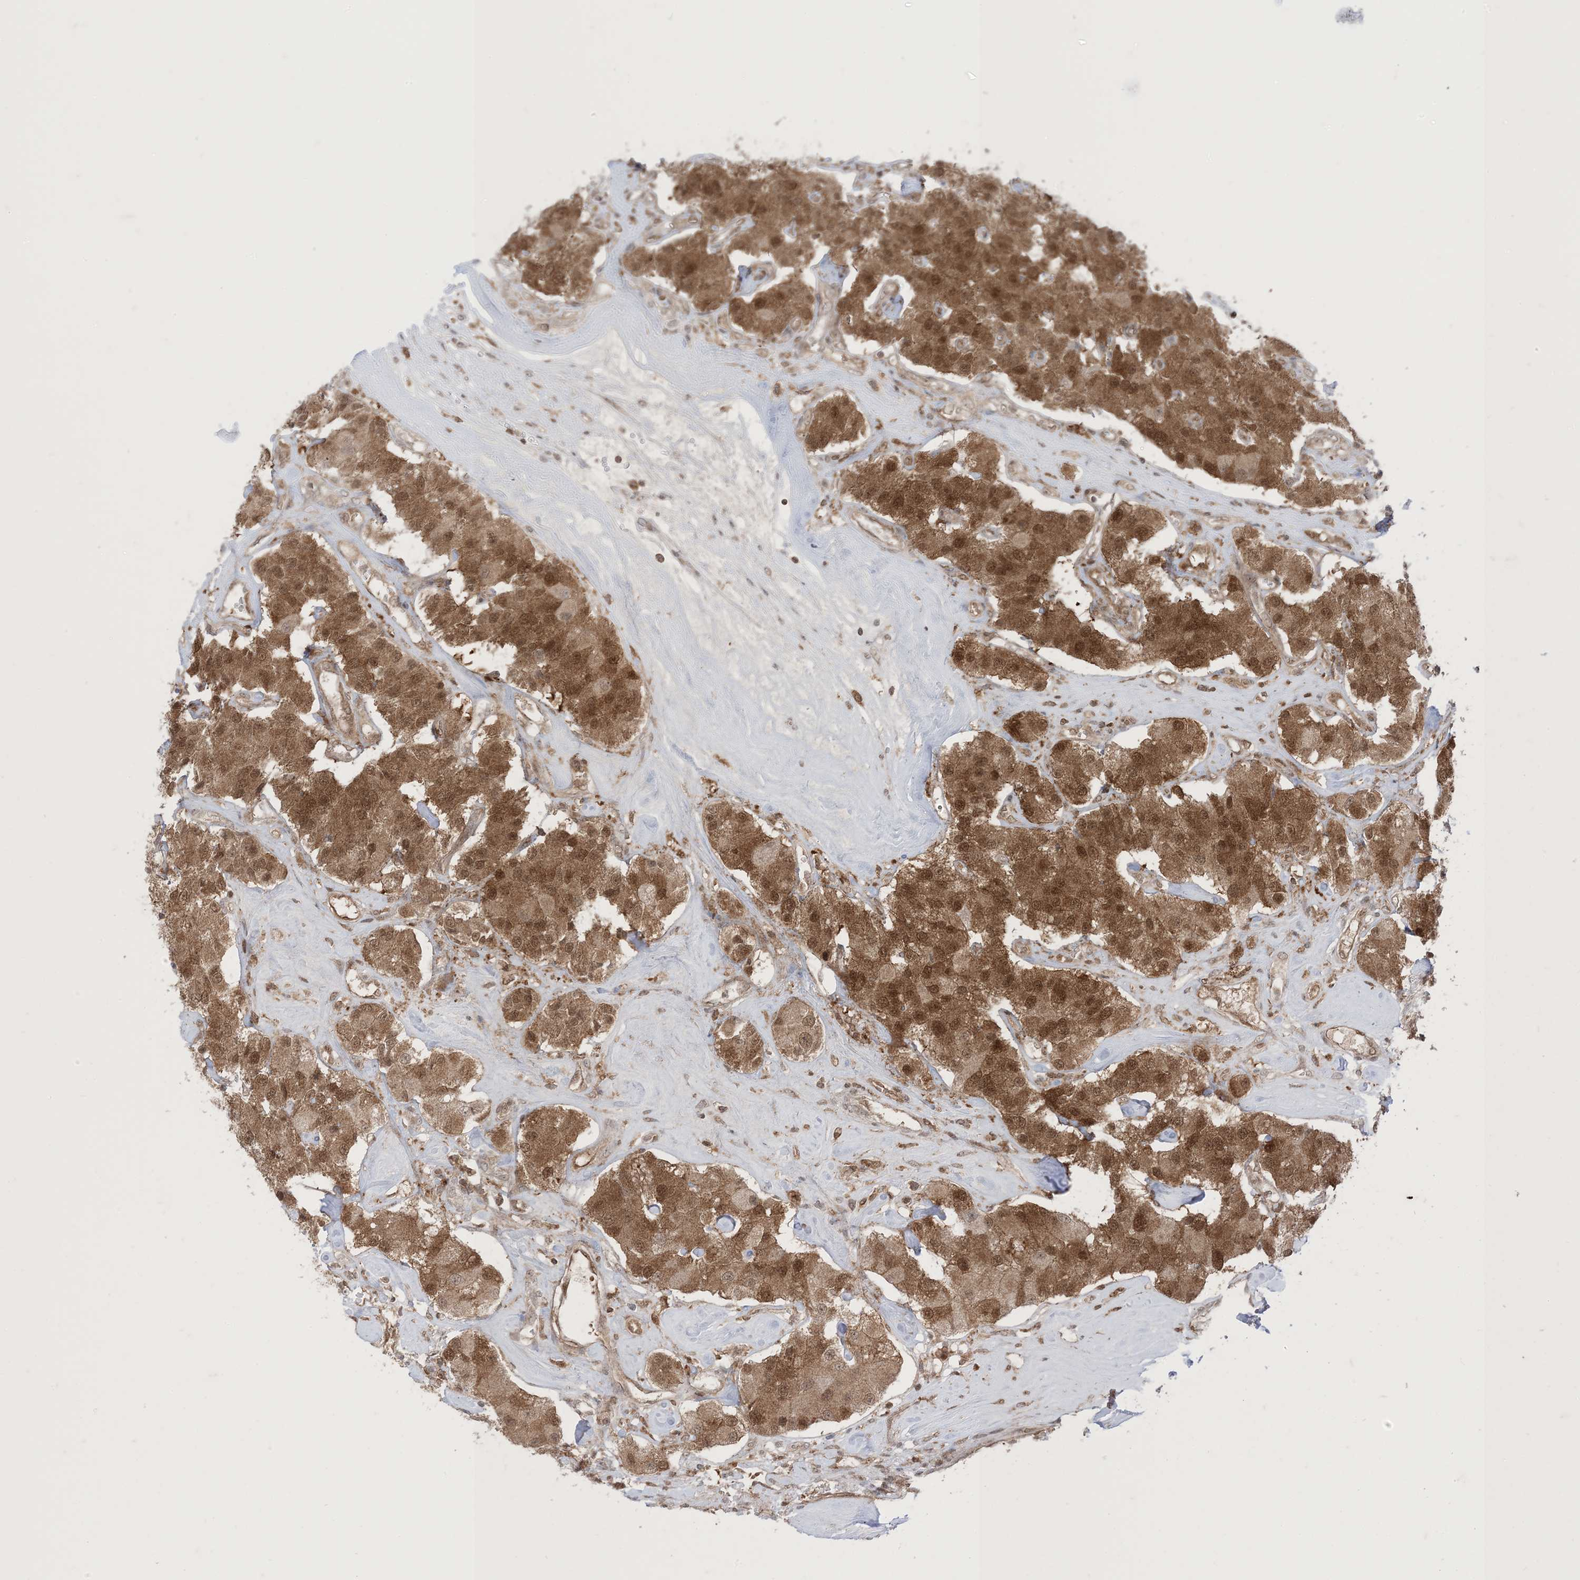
{"staining": {"intensity": "moderate", "quantity": ">75%", "location": "cytoplasmic/membranous,nuclear"}, "tissue": "carcinoid", "cell_type": "Tumor cells", "image_type": "cancer", "snomed": [{"axis": "morphology", "description": "Carcinoid, malignant, NOS"}, {"axis": "topography", "description": "Pancreas"}], "caption": "DAB immunohistochemical staining of carcinoid displays moderate cytoplasmic/membranous and nuclear protein positivity in approximately >75% of tumor cells.", "gene": "PTPA", "patient": {"sex": "male", "age": 41}}